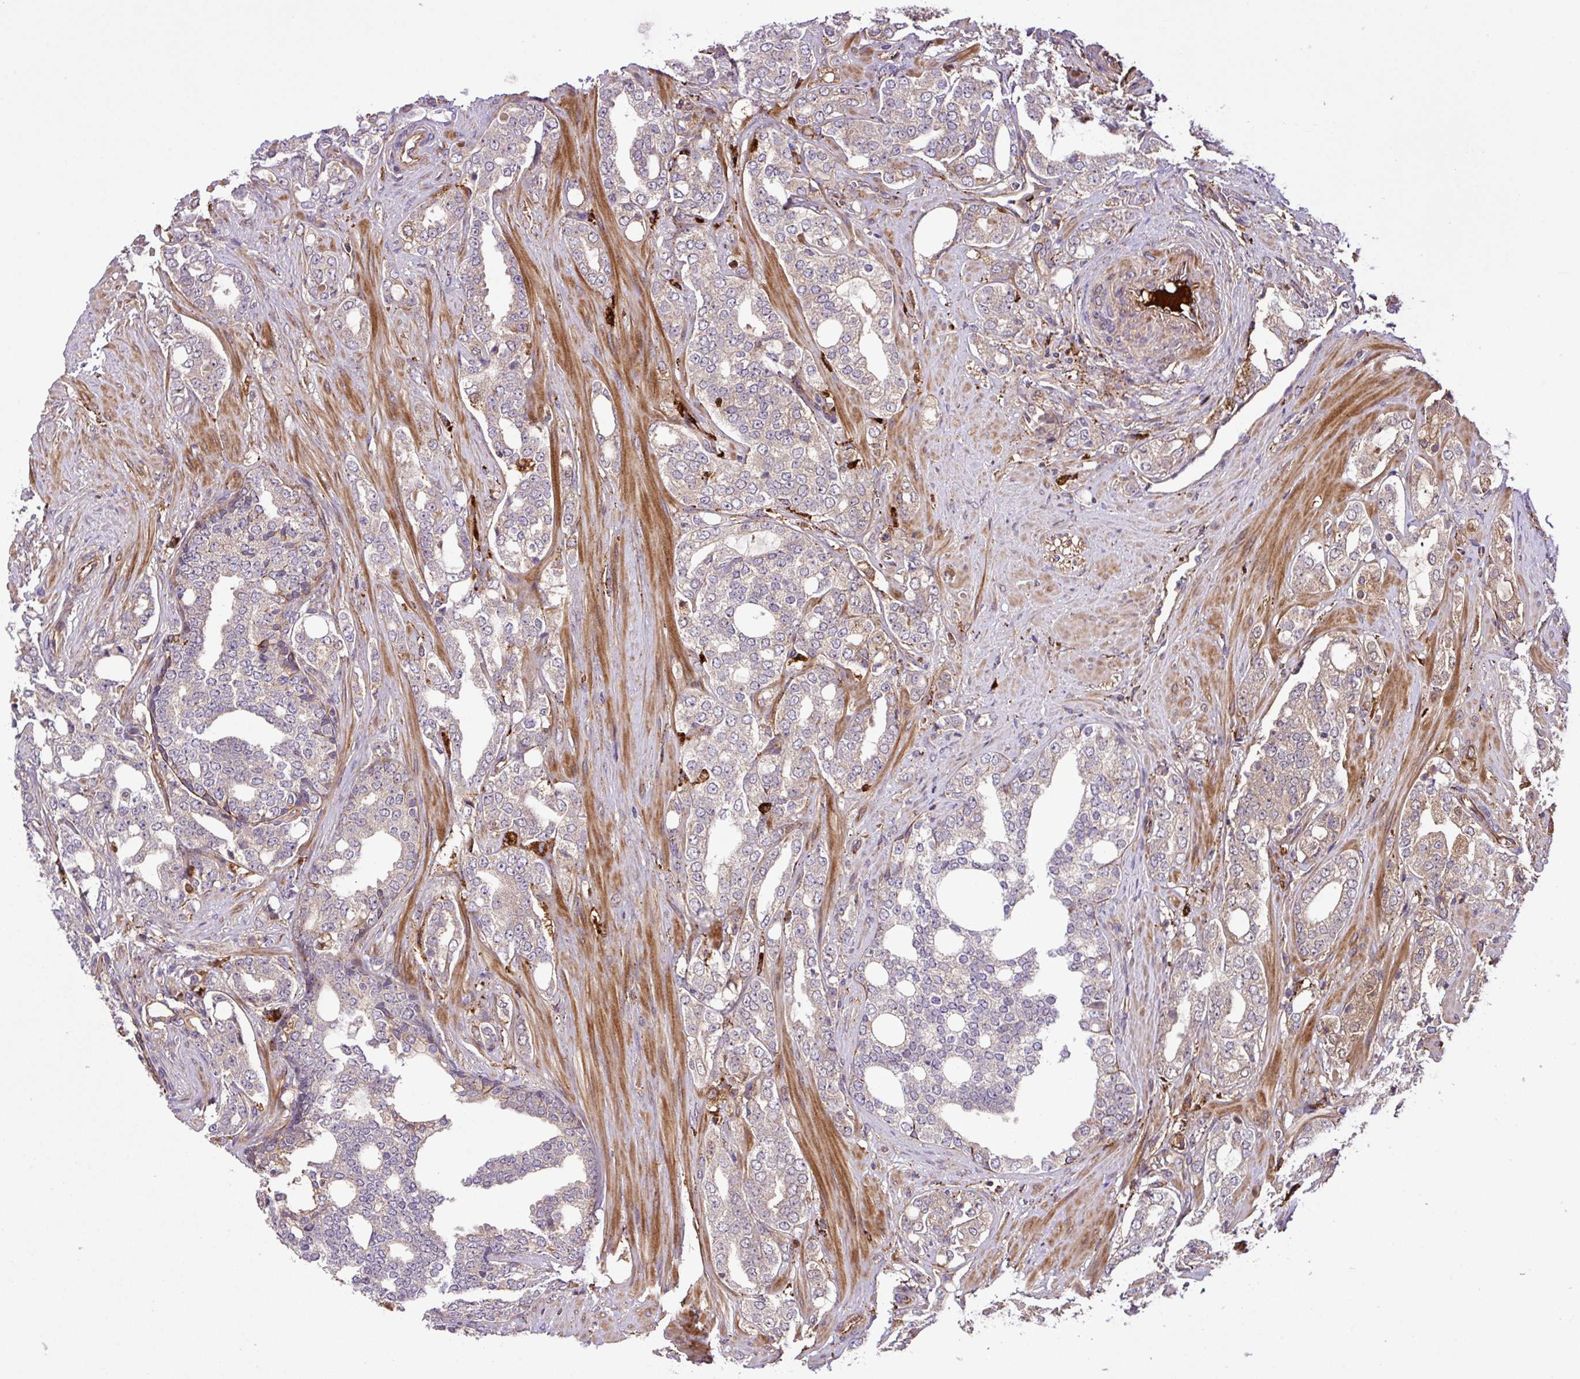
{"staining": {"intensity": "negative", "quantity": "none", "location": "none"}, "tissue": "prostate cancer", "cell_type": "Tumor cells", "image_type": "cancer", "snomed": [{"axis": "morphology", "description": "Adenocarcinoma, High grade"}, {"axis": "topography", "description": "Prostate"}], "caption": "Immunohistochemical staining of human prostate adenocarcinoma (high-grade) exhibits no significant expression in tumor cells.", "gene": "ZNF266", "patient": {"sex": "male", "age": 64}}